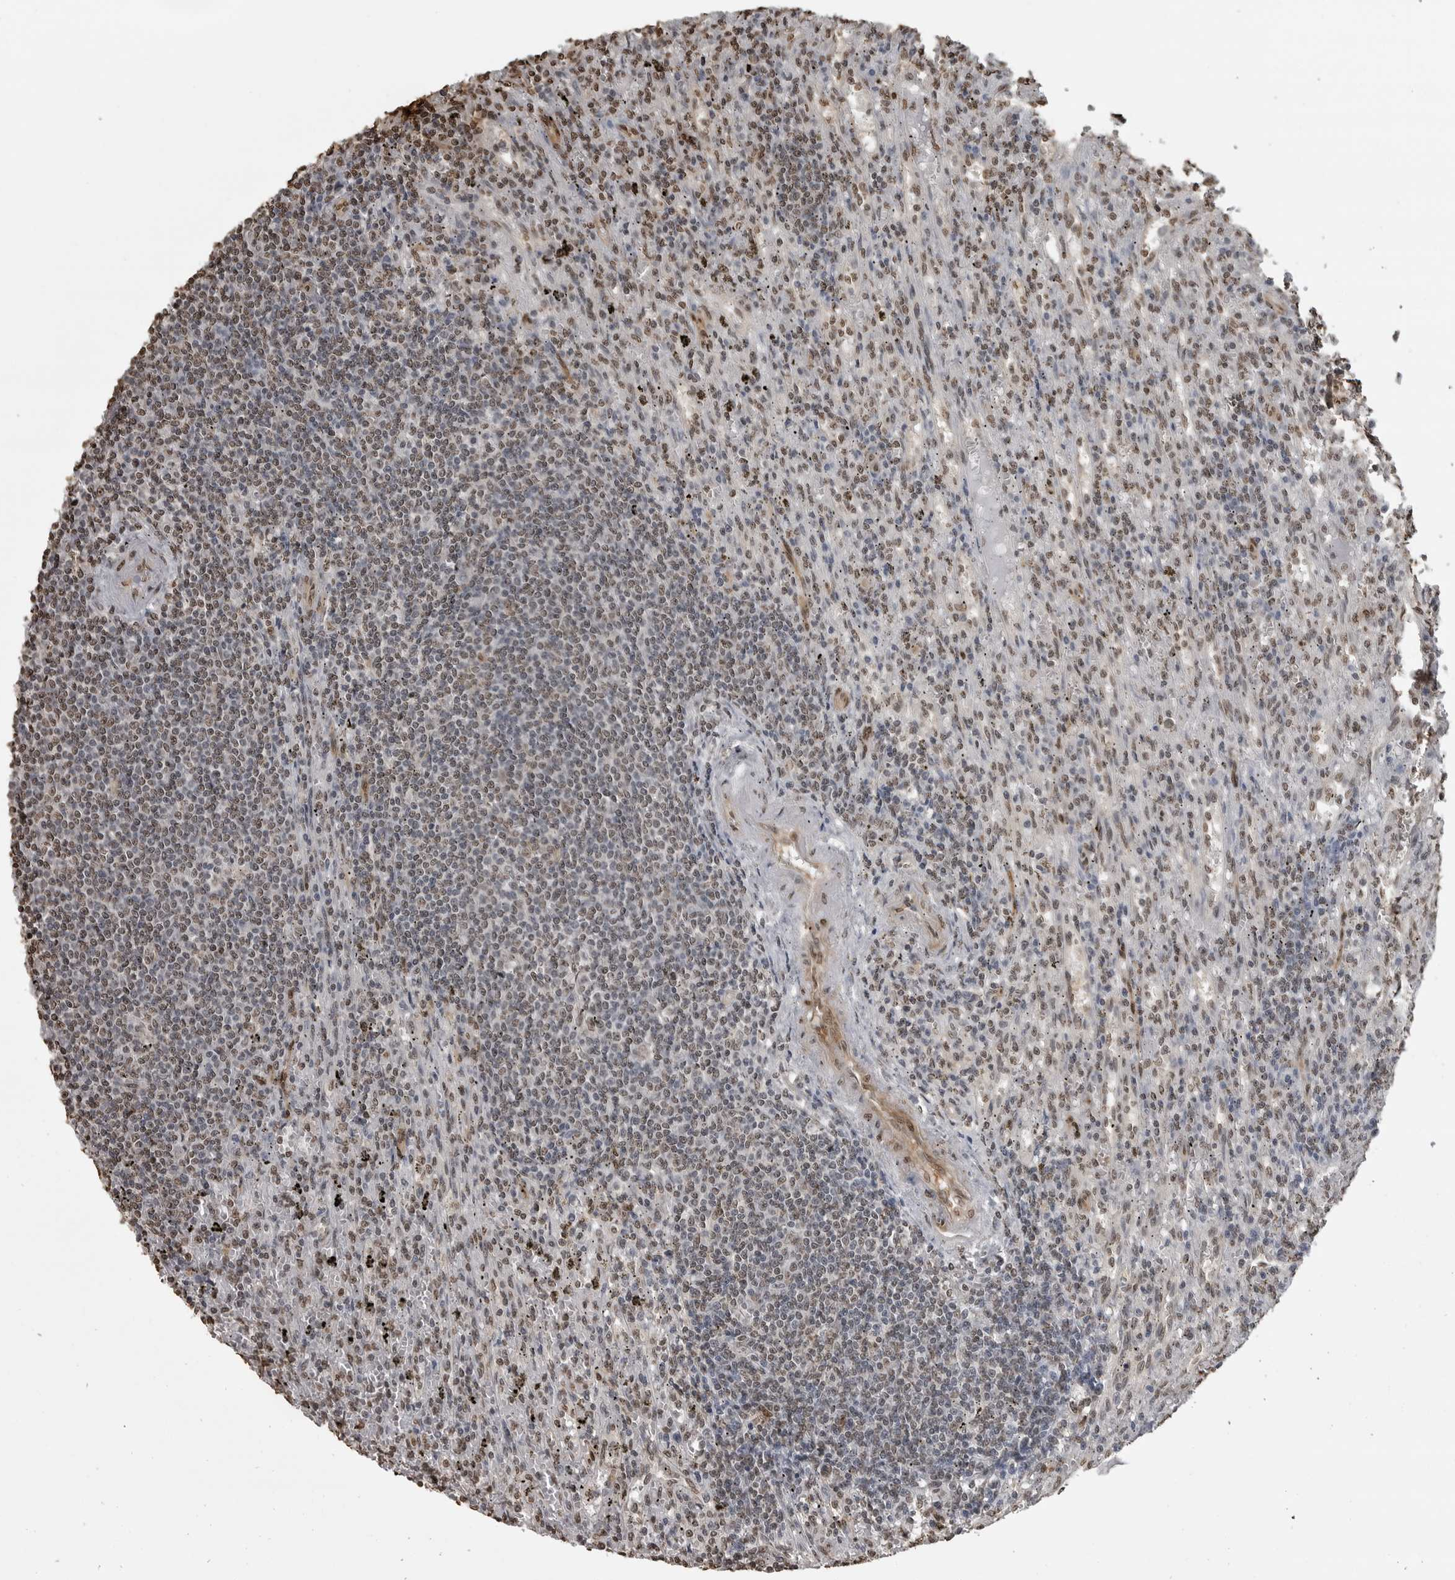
{"staining": {"intensity": "weak", "quantity": ">75%", "location": "nuclear"}, "tissue": "lymphoma", "cell_type": "Tumor cells", "image_type": "cancer", "snomed": [{"axis": "morphology", "description": "Malignant lymphoma, non-Hodgkin's type, Low grade"}, {"axis": "topography", "description": "Spleen"}], "caption": "High-power microscopy captured an IHC histopathology image of lymphoma, revealing weak nuclear expression in approximately >75% of tumor cells. The protein is shown in brown color, while the nuclei are stained blue.", "gene": "SMAD2", "patient": {"sex": "male", "age": 76}}